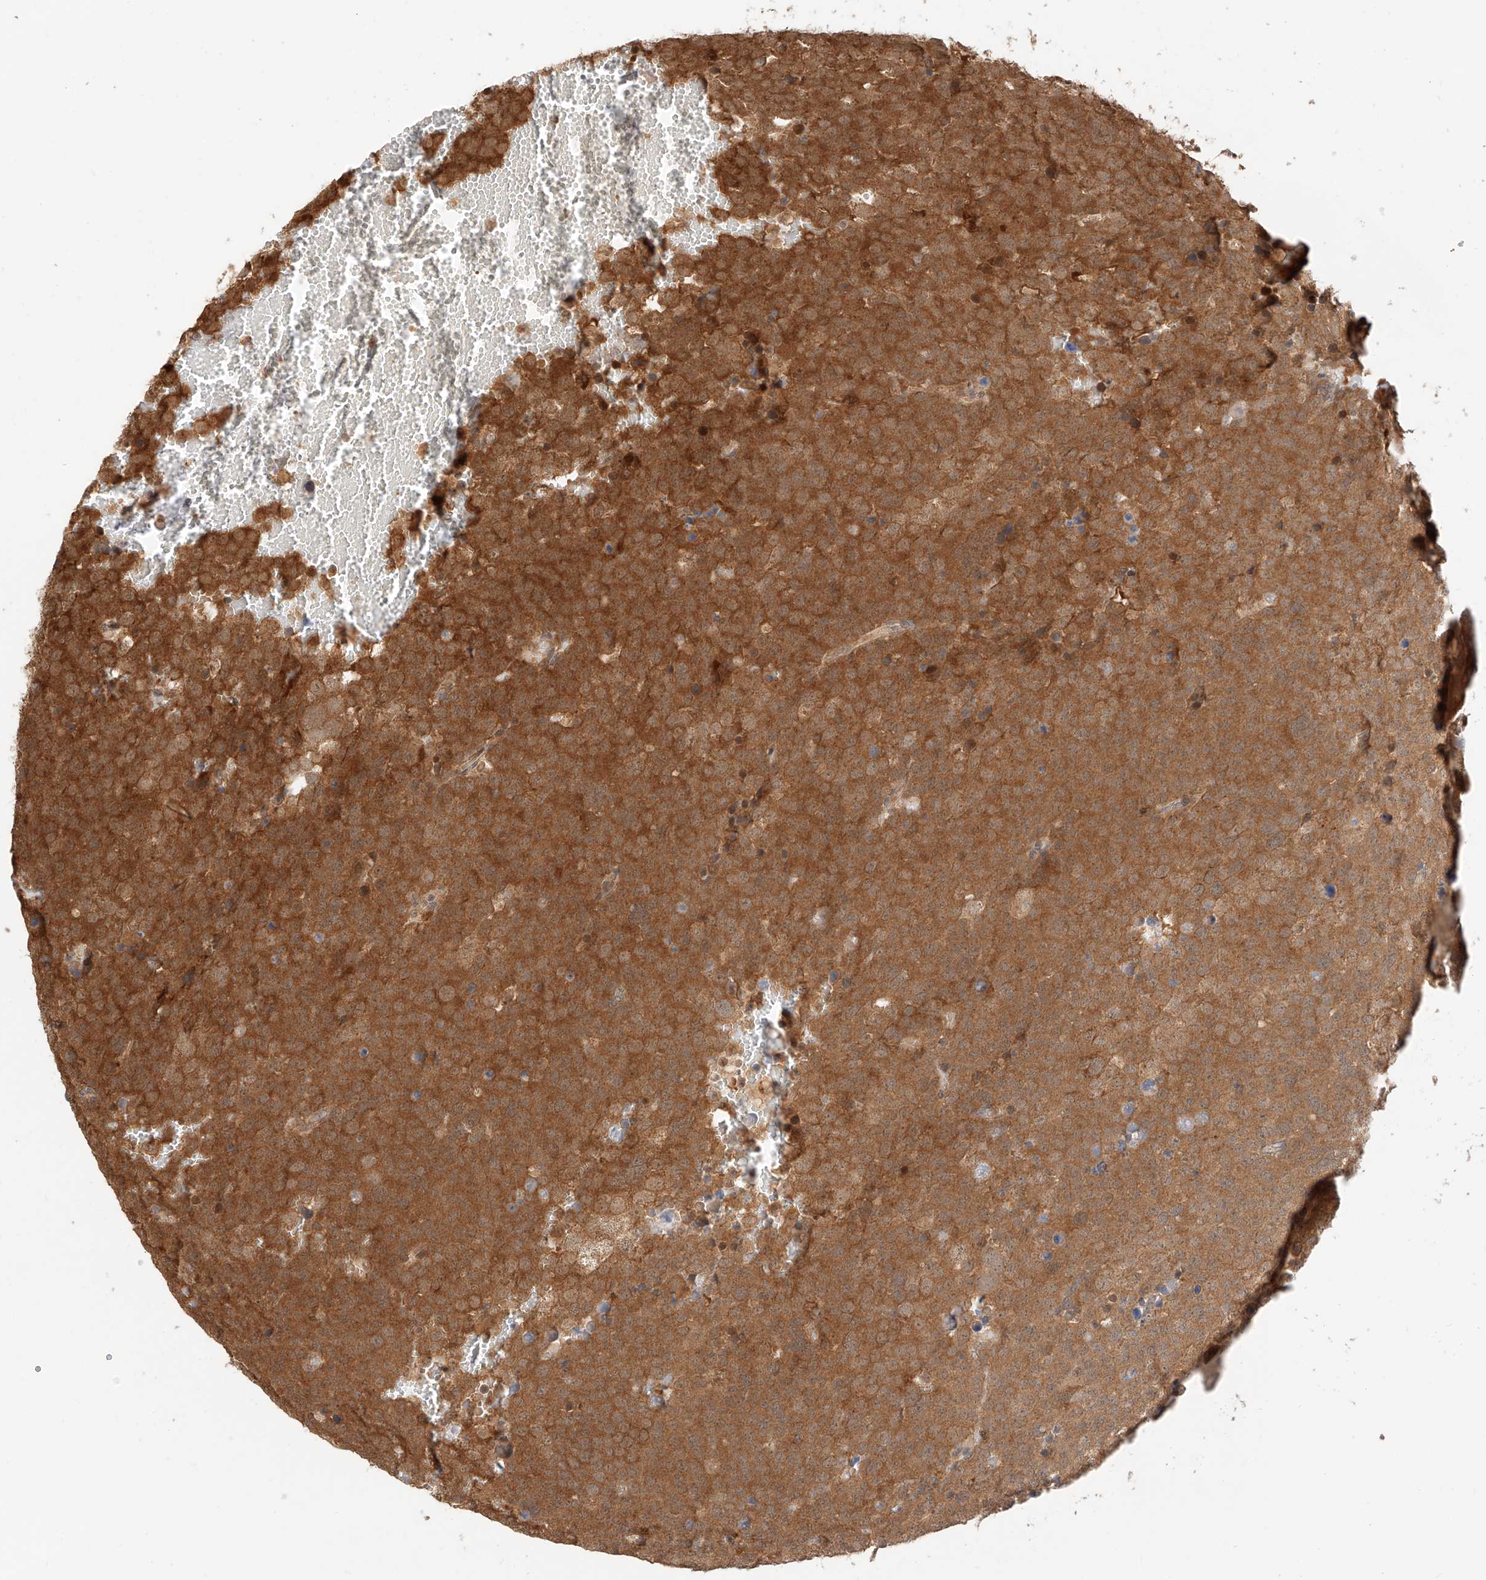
{"staining": {"intensity": "moderate", "quantity": ">75%", "location": "cytoplasmic/membranous"}, "tissue": "testis cancer", "cell_type": "Tumor cells", "image_type": "cancer", "snomed": [{"axis": "morphology", "description": "Seminoma, NOS"}, {"axis": "topography", "description": "Testis"}], "caption": "A micrograph showing moderate cytoplasmic/membranous positivity in approximately >75% of tumor cells in seminoma (testis), as visualized by brown immunohistochemical staining.", "gene": "EIF4H", "patient": {"sex": "male", "age": 71}}